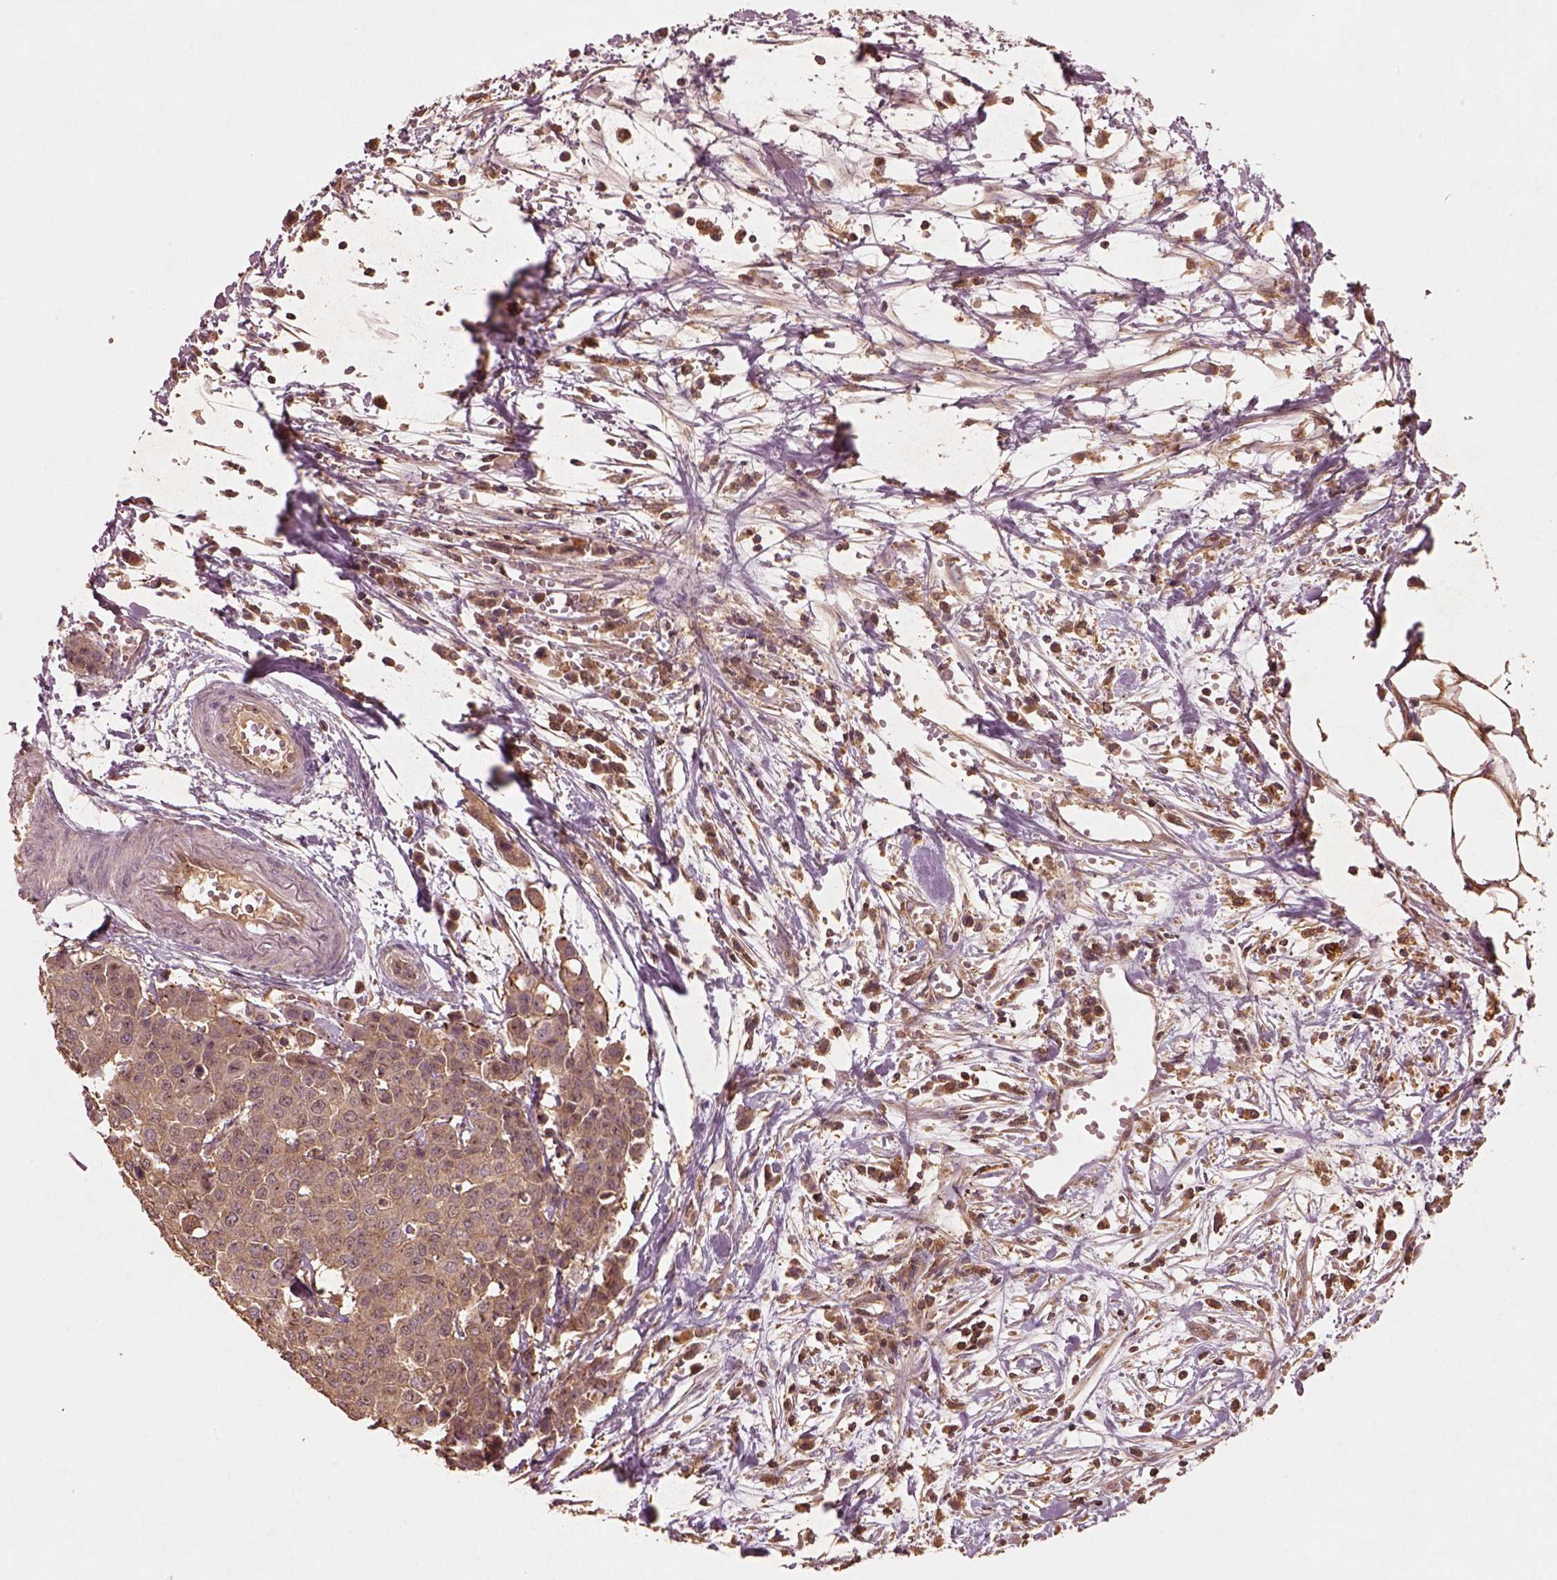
{"staining": {"intensity": "moderate", "quantity": ">75%", "location": "cytoplasmic/membranous"}, "tissue": "carcinoid", "cell_type": "Tumor cells", "image_type": "cancer", "snomed": [{"axis": "morphology", "description": "Carcinoid, malignant, NOS"}, {"axis": "topography", "description": "Colon"}], "caption": "Carcinoid (malignant) tissue reveals moderate cytoplasmic/membranous positivity in about >75% of tumor cells", "gene": "TRADD", "patient": {"sex": "male", "age": 81}}